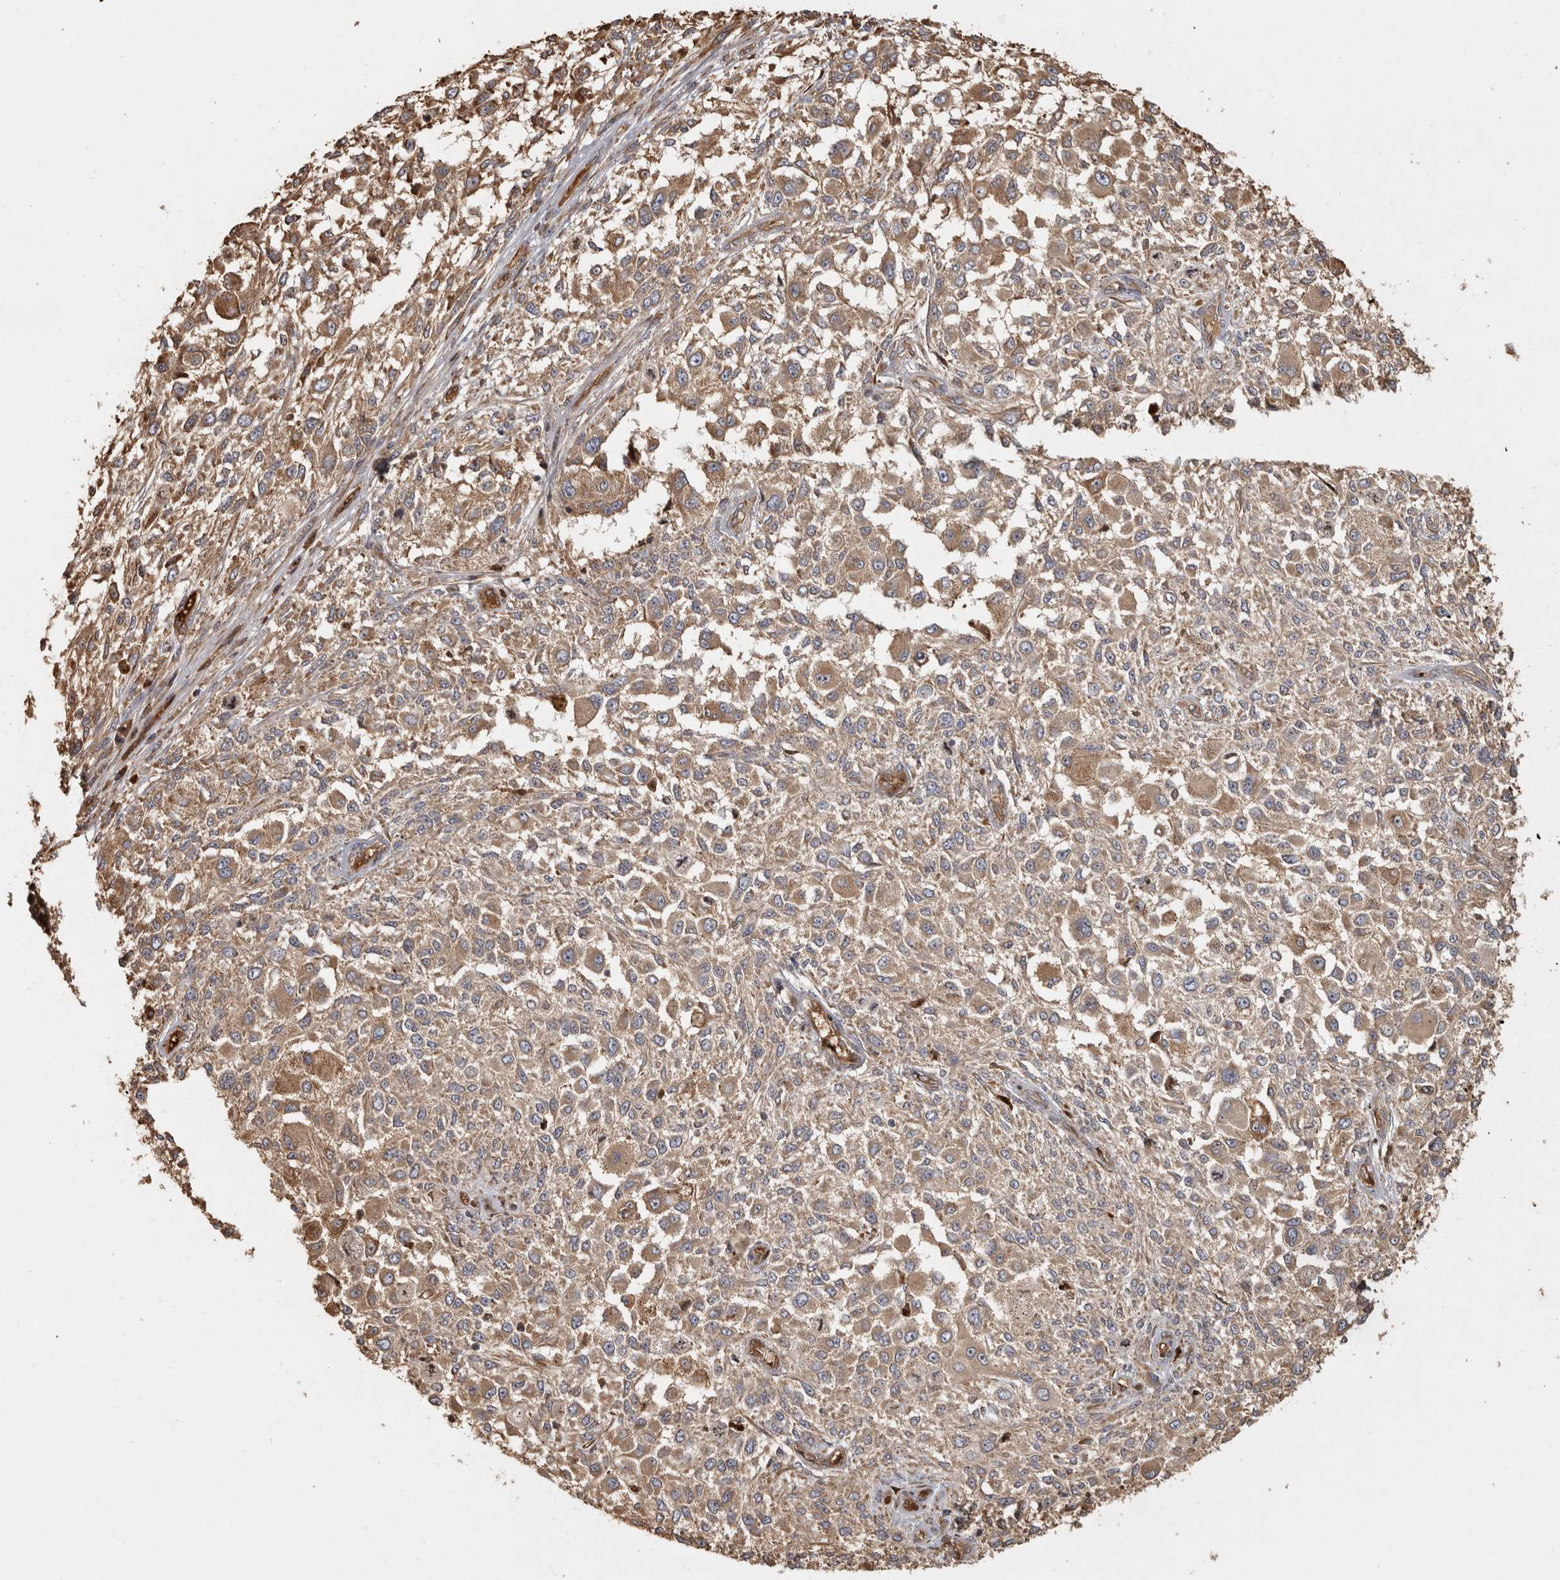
{"staining": {"intensity": "moderate", "quantity": "25%-75%", "location": "cytoplasmic/membranous"}, "tissue": "melanoma", "cell_type": "Tumor cells", "image_type": "cancer", "snomed": [{"axis": "morphology", "description": "Necrosis, NOS"}, {"axis": "morphology", "description": "Malignant melanoma, NOS"}, {"axis": "topography", "description": "Skin"}], "caption": "A brown stain highlights moderate cytoplasmic/membranous positivity of a protein in melanoma tumor cells.", "gene": "CAMSAP2", "patient": {"sex": "female", "age": 87}}